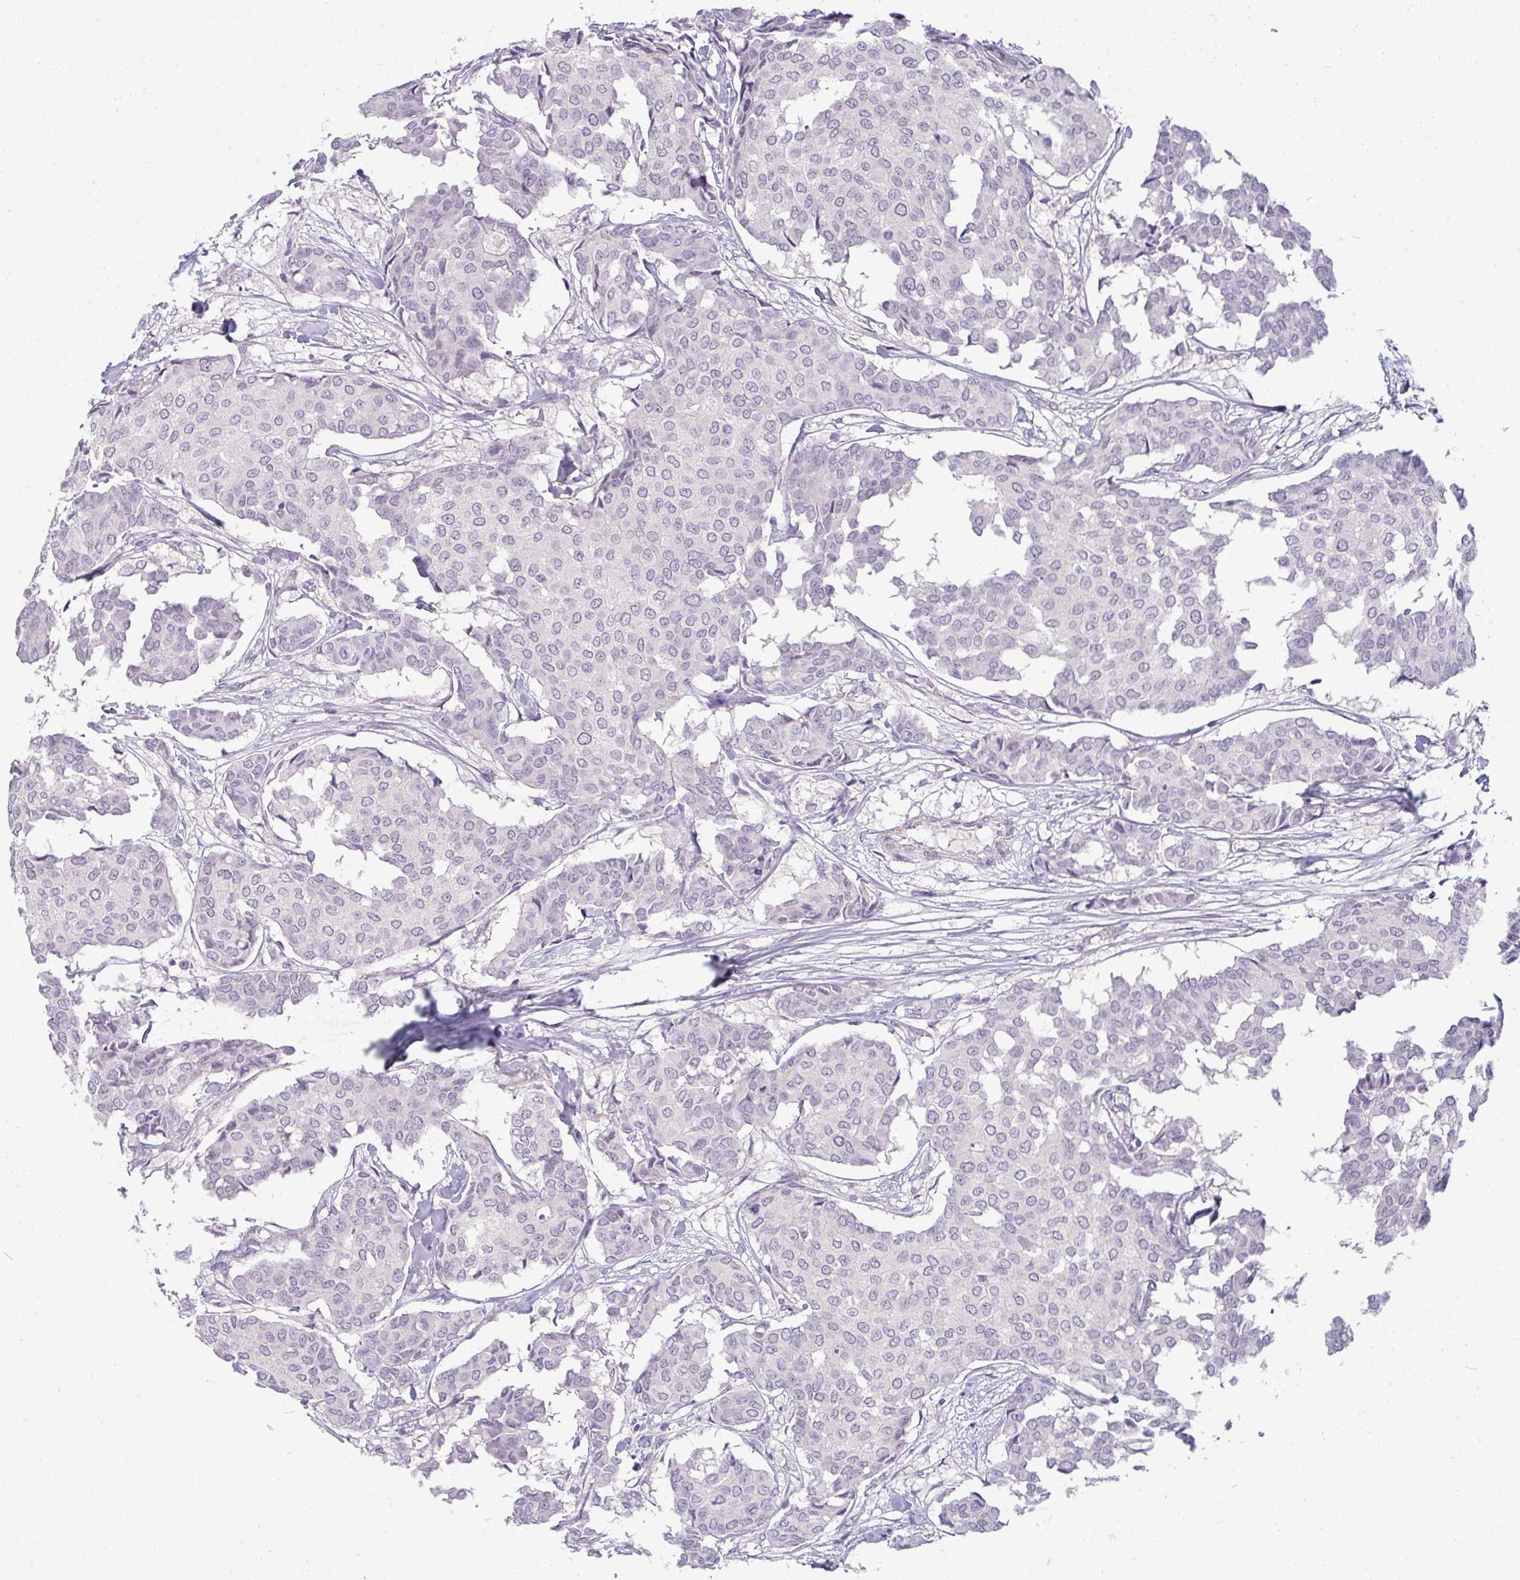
{"staining": {"intensity": "negative", "quantity": "none", "location": "none"}, "tissue": "breast cancer", "cell_type": "Tumor cells", "image_type": "cancer", "snomed": [{"axis": "morphology", "description": "Duct carcinoma"}, {"axis": "topography", "description": "Breast"}], "caption": "Micrograph shows no significant protein positivity in tumor cells of breast invasive ductal carcinoma. (DAB (3,3'-diaminobenzidine) immunohistochemistry visualized using brightfield microscopy, high magnification).", "gene": "PPFIA4", "patient": {"sex": "female", "age": 75}}